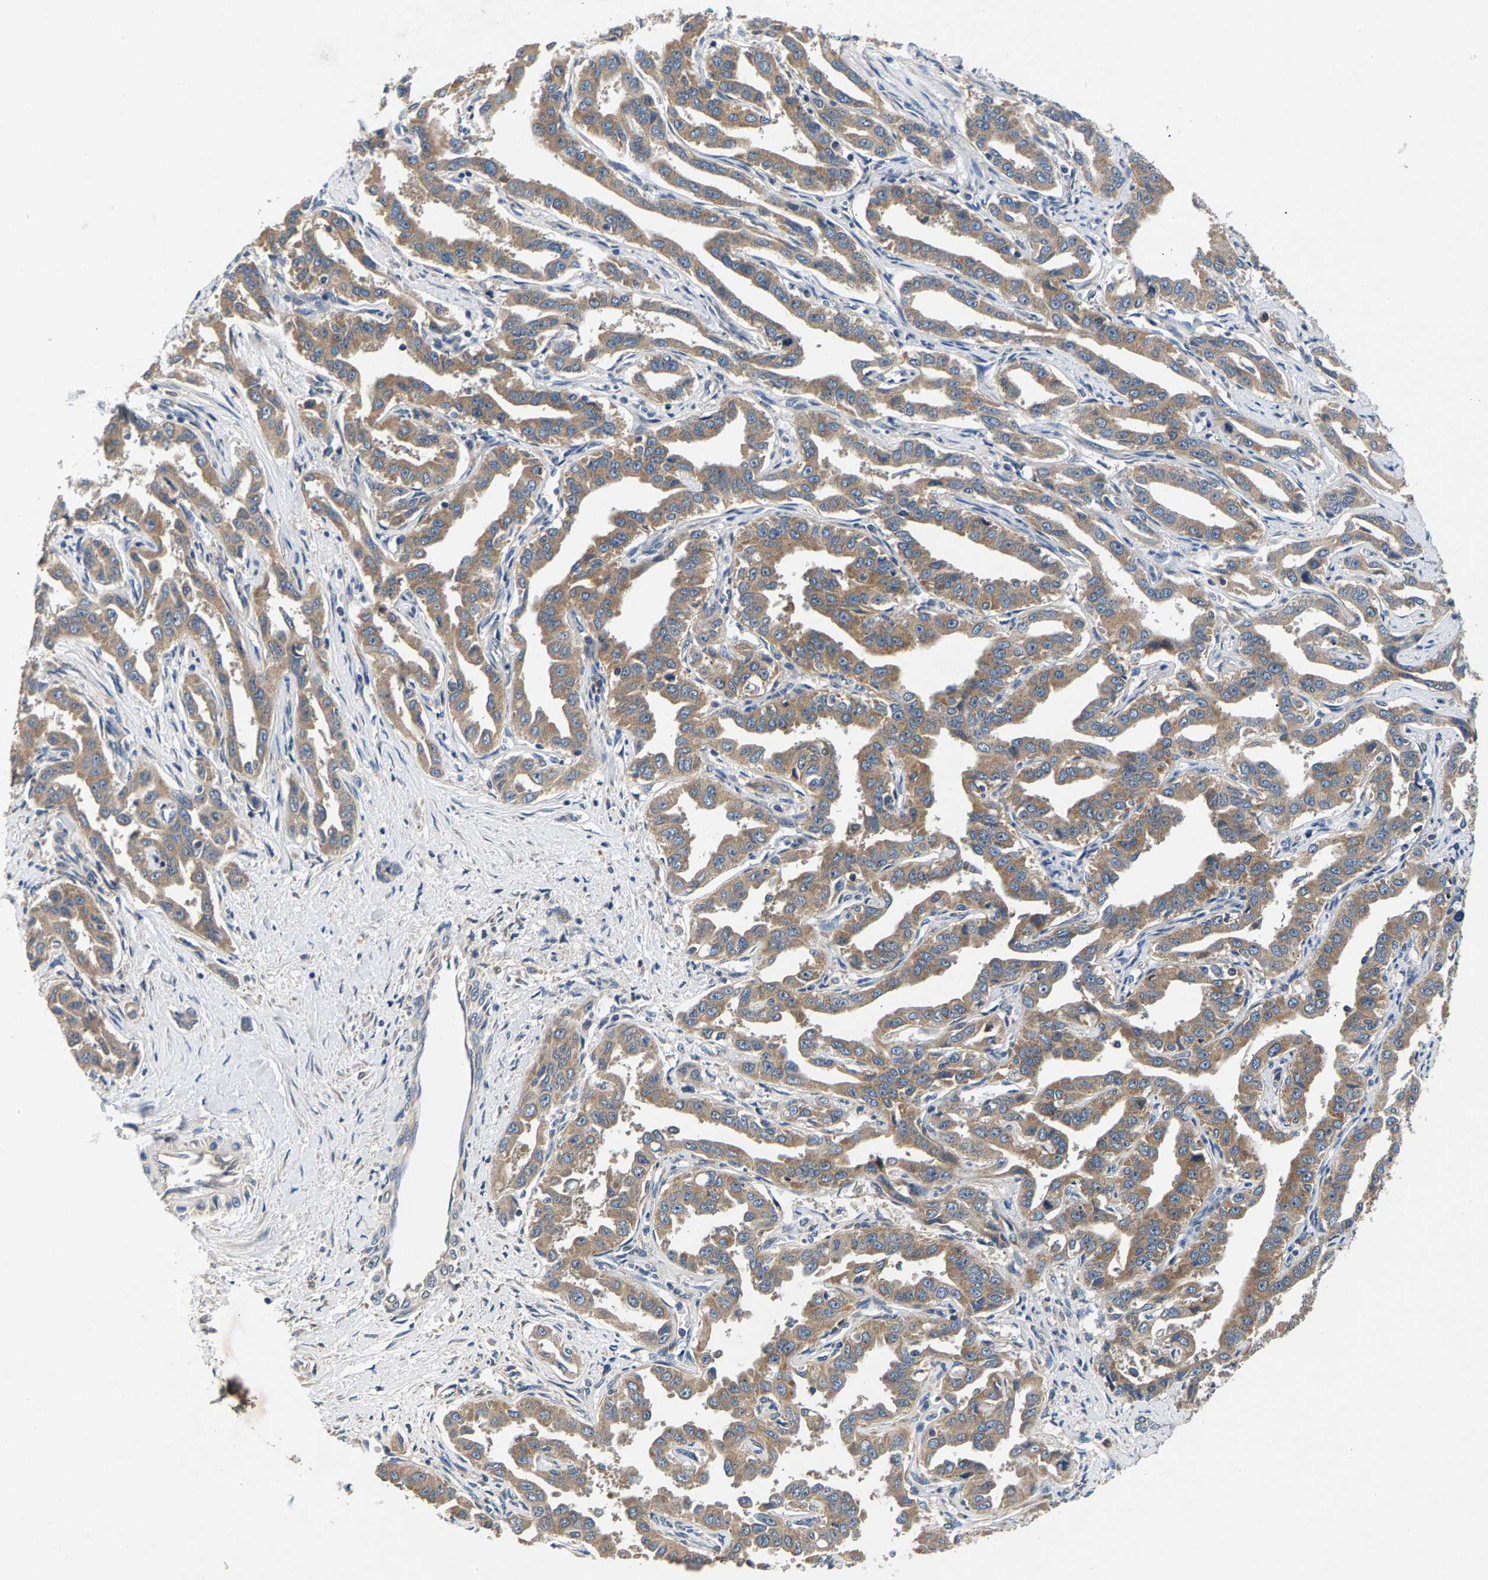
{"staining": {"intensity": "moderate", "quantity": ">75%", "location": "cytoplasmic/membranous"}, "tissue": "liver cancer", "cell_type": "Tumor cells", "image_type": "cancer", "snomed": [{"axis": "morphology", "description": "Cholangiocarcinoma"}, {"axis": "topography", "description": "Liver"}], "caption": "Moderate cytoplasmic/membranous staining for a protein is present in about >75% of tumor cells of liver cancer using immunohistochemistry (IHC).", "gene": "NT5C", "patient": {"sex": "male", "age": 59}}